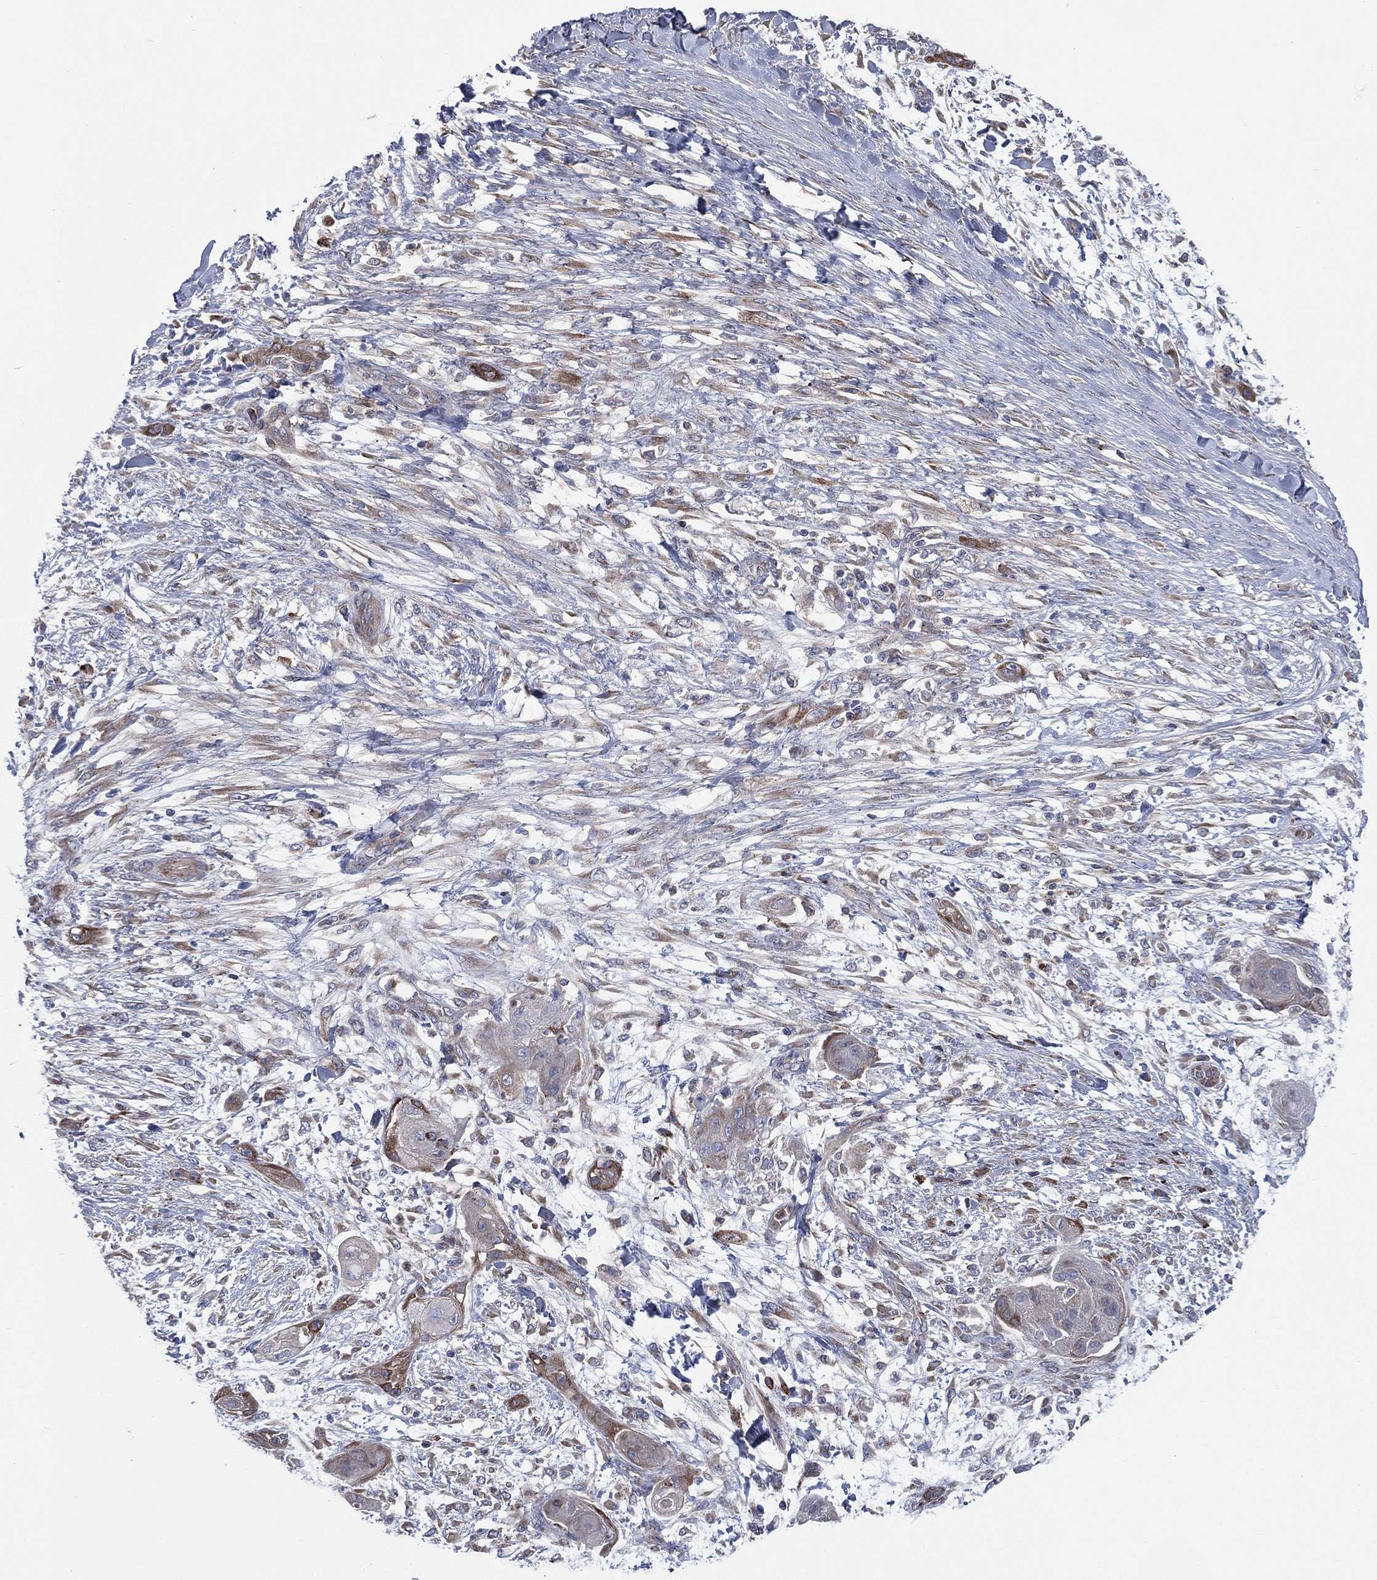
{"staining": {"intensity": "moderate", "quantity": "<25%", "location": "cytoplasmic/membranous"}, "tissue": "skin cancer", "cell_type": "Tumor cells", "image_type": "cancer", "snomed": [{"axis": "morphology", "description": "Squamous cell carcinoma, NOS"}, {"axis": "topography", "description": "Skin"}], "caption": "The photomicrograph demonstrates immunohistochemical staining of skin squamous cell carcinoma. There is moderate cytoplasmic/membranous staining is seen in about <25% of tumor cells. (brown staining indicates protein expression, while blue staining denotes nuclei).", "gene": "CCDC159", "patient": {"sex": "male", "age": 62}}